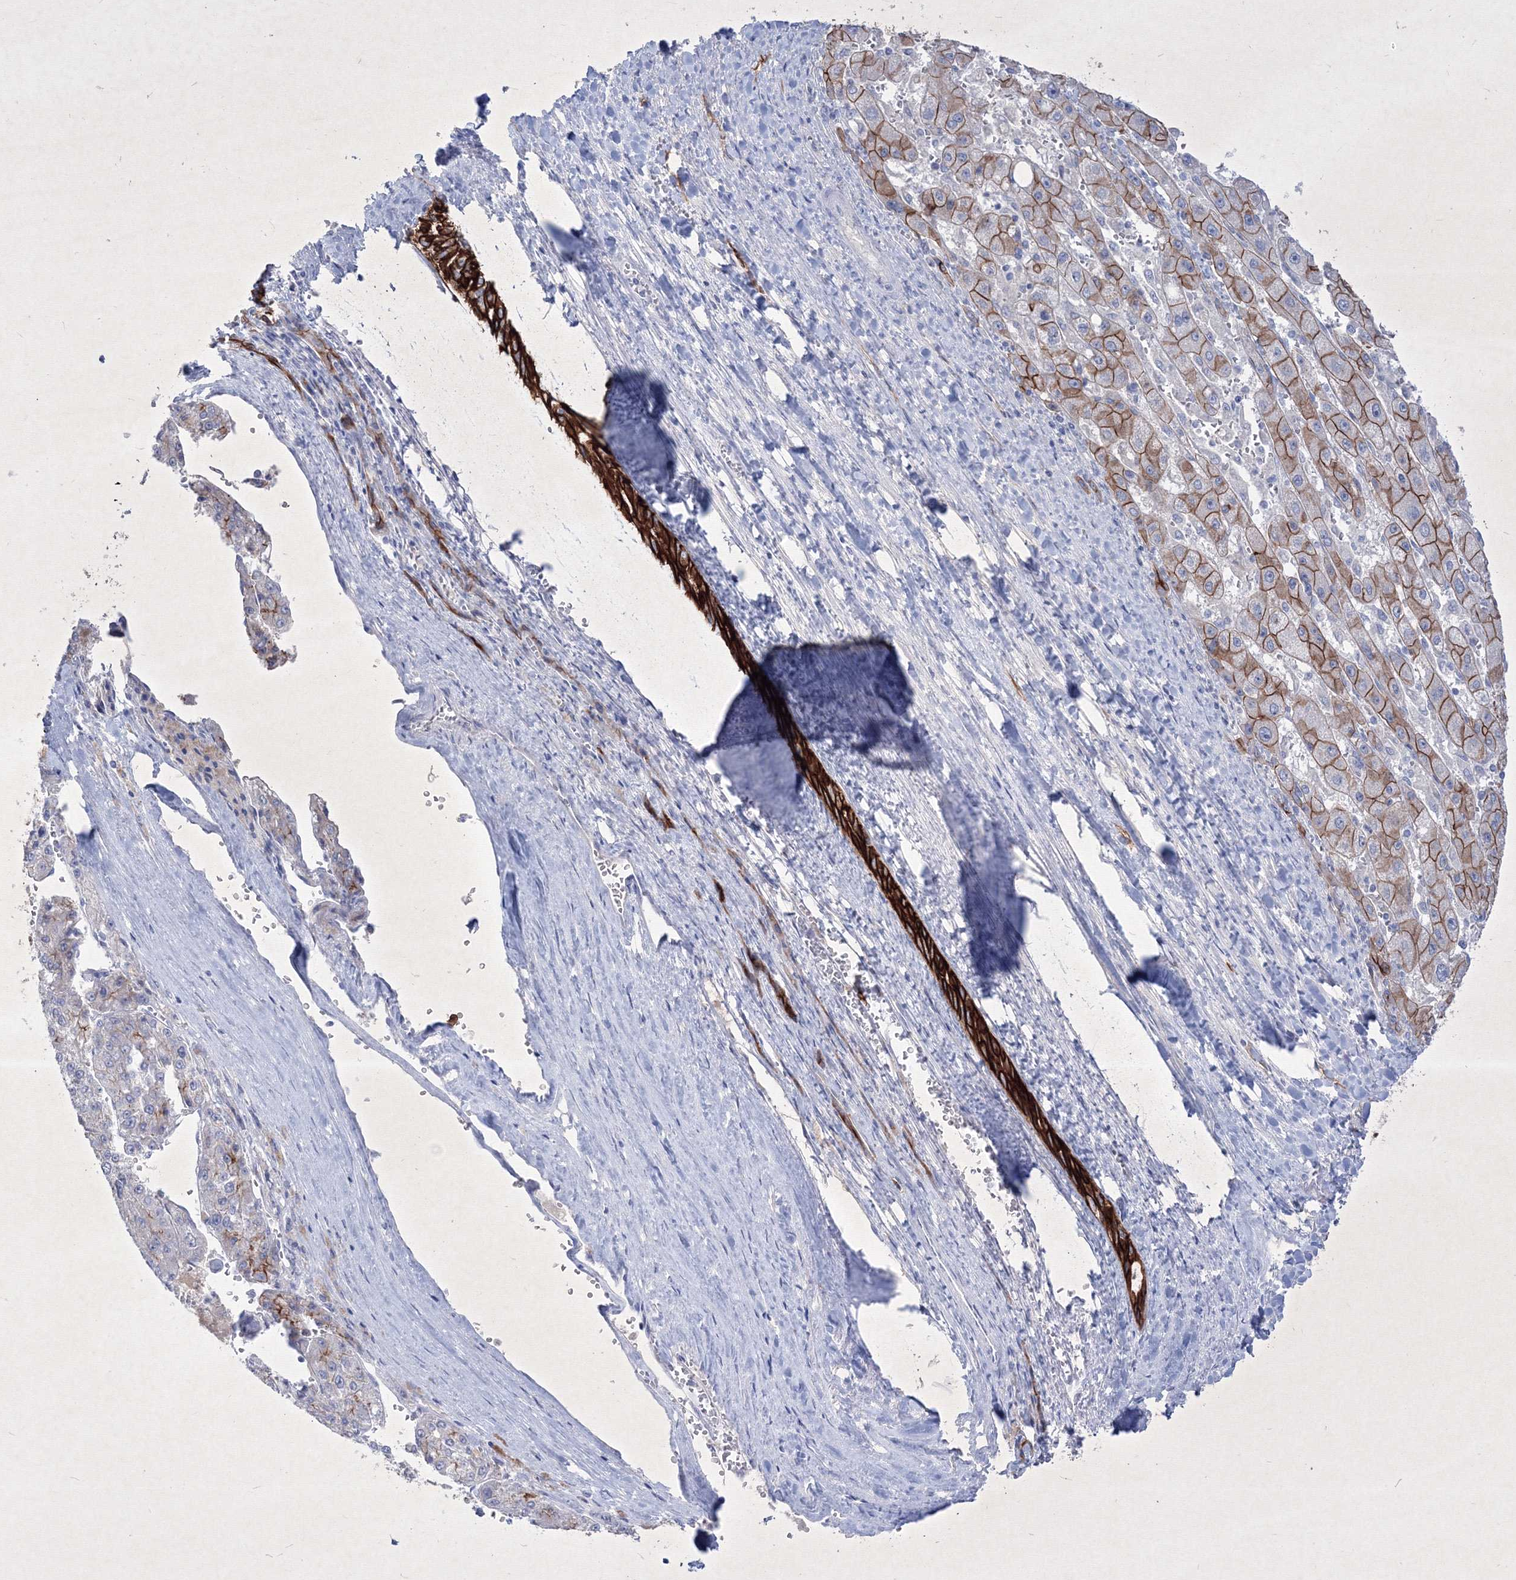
{"staining": {"intensity": "moderate", "quantity": "25%-75%", "location": "cytoplasmic/membranous"}, "tissue": "liver cancer", "cell_type": "Tumor cells", "image_type": "cancer", "snomed": [{"axis": "morphology", "description": "Carcinoma, Hepatocellular, NOS"}, {"axis": "topography", "description": "Liver"}], "caption": "An immunohistochemistry (IHC) micrograph of tumor tissue is shown. Protein staining in brown labels moderate cytoplasmic/membranous positivity in hepatocellular carcinoma (liver) within tumor cells. The staining is performed using DAB brown chromogen to label protein expression. The nuclei are counter-stained blue using hematoxylin.", "gene": "TMEM139", "patient": {"sex": "female", "age": 73}}